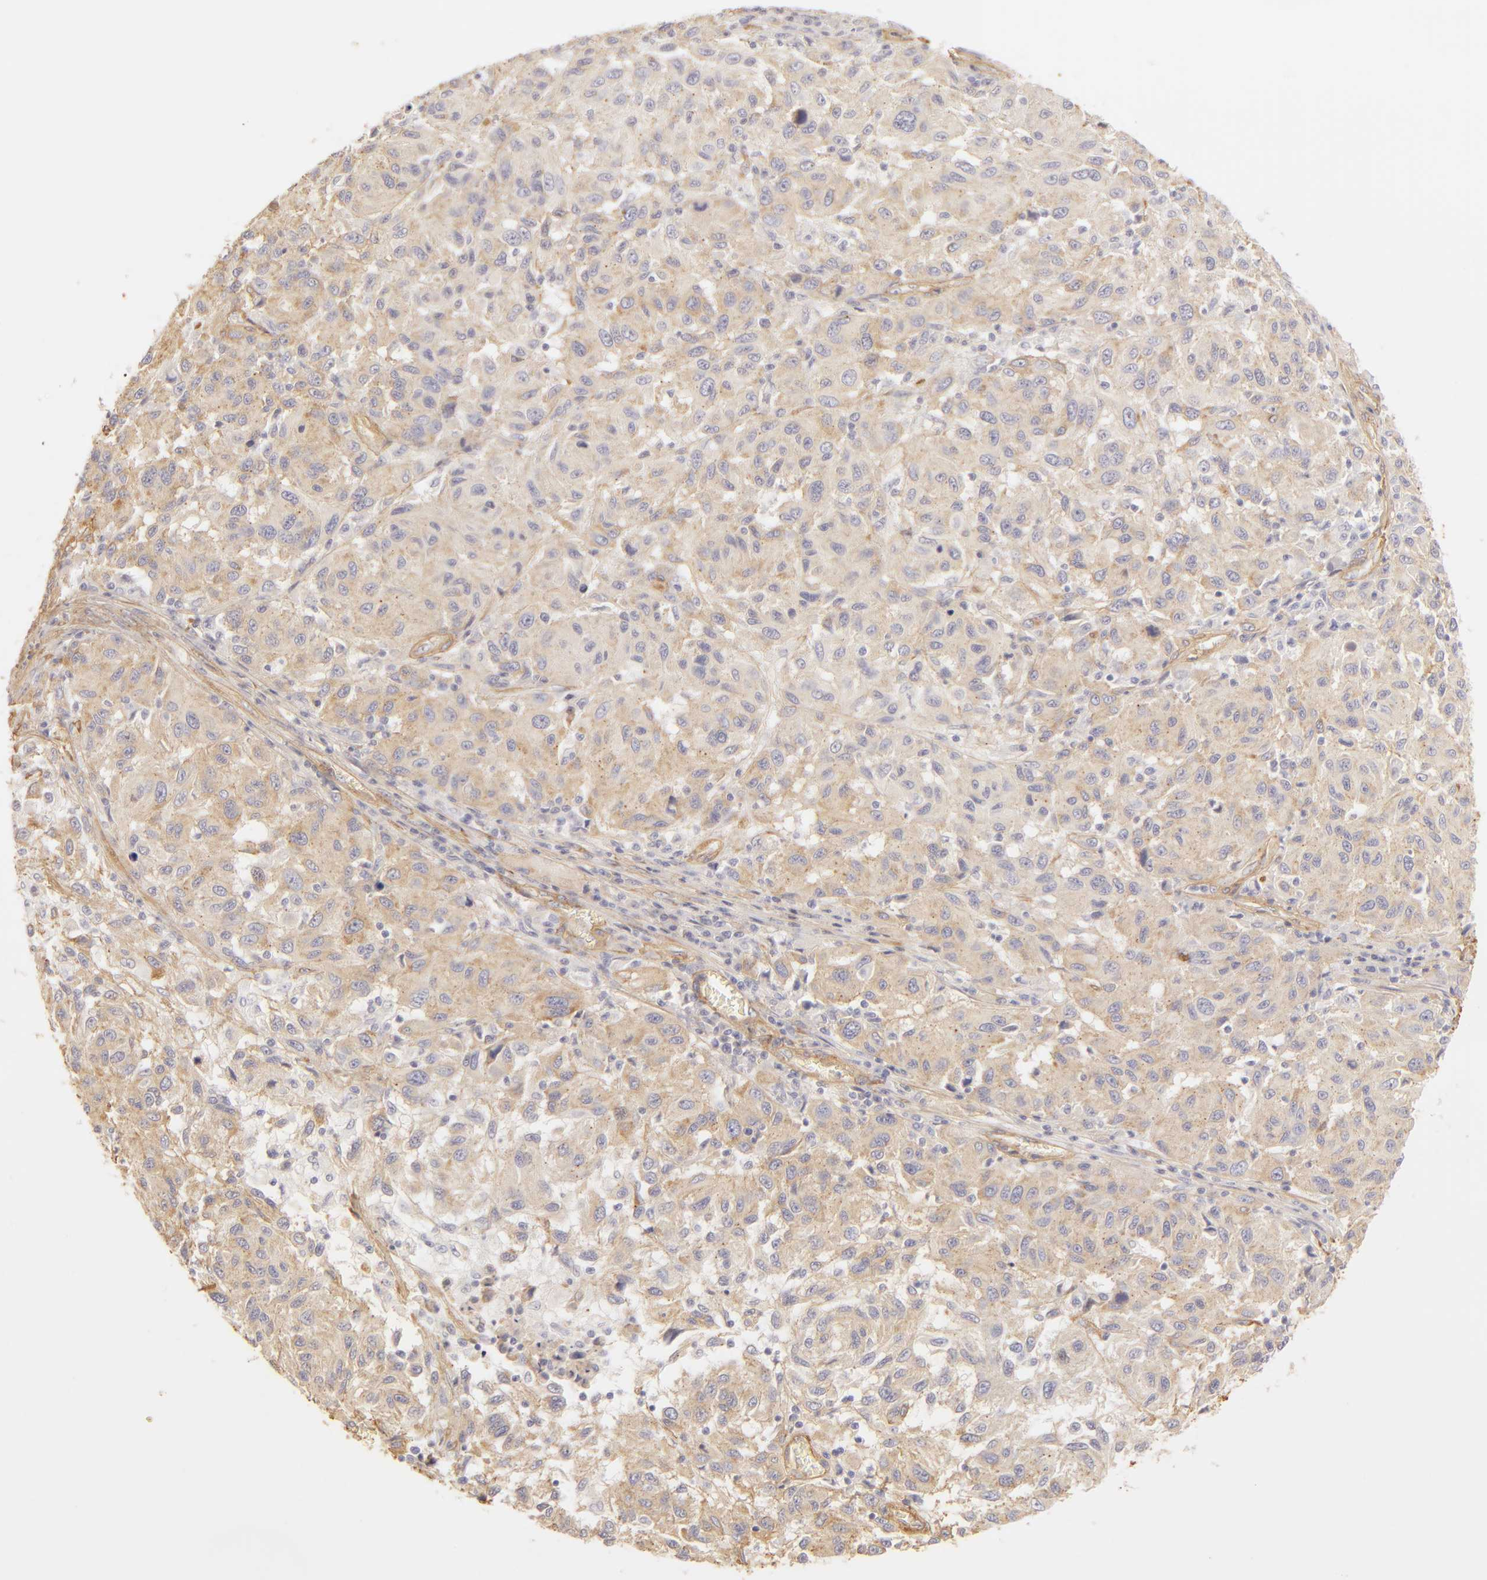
{"staining": {"intensity": "moderate", "quantity": ">75%", "location": "cytoplasmic/membranous"}, "tissue": "melanoma", "cell_type": "Tumor cells", "image_type": "cancer", "snomed": [{"axis": "morphology", "description": "Malignant melanoma, NOS"}, {"axis": "topography", "description": "Skin"}], "caption": "Moderate cytoplasmic/membranous positivity is seen in approximately >75% of tumor cells in malignant melanoma.", "gene": "COL4A1", "patient": {"sex": "female", "age": 77}}